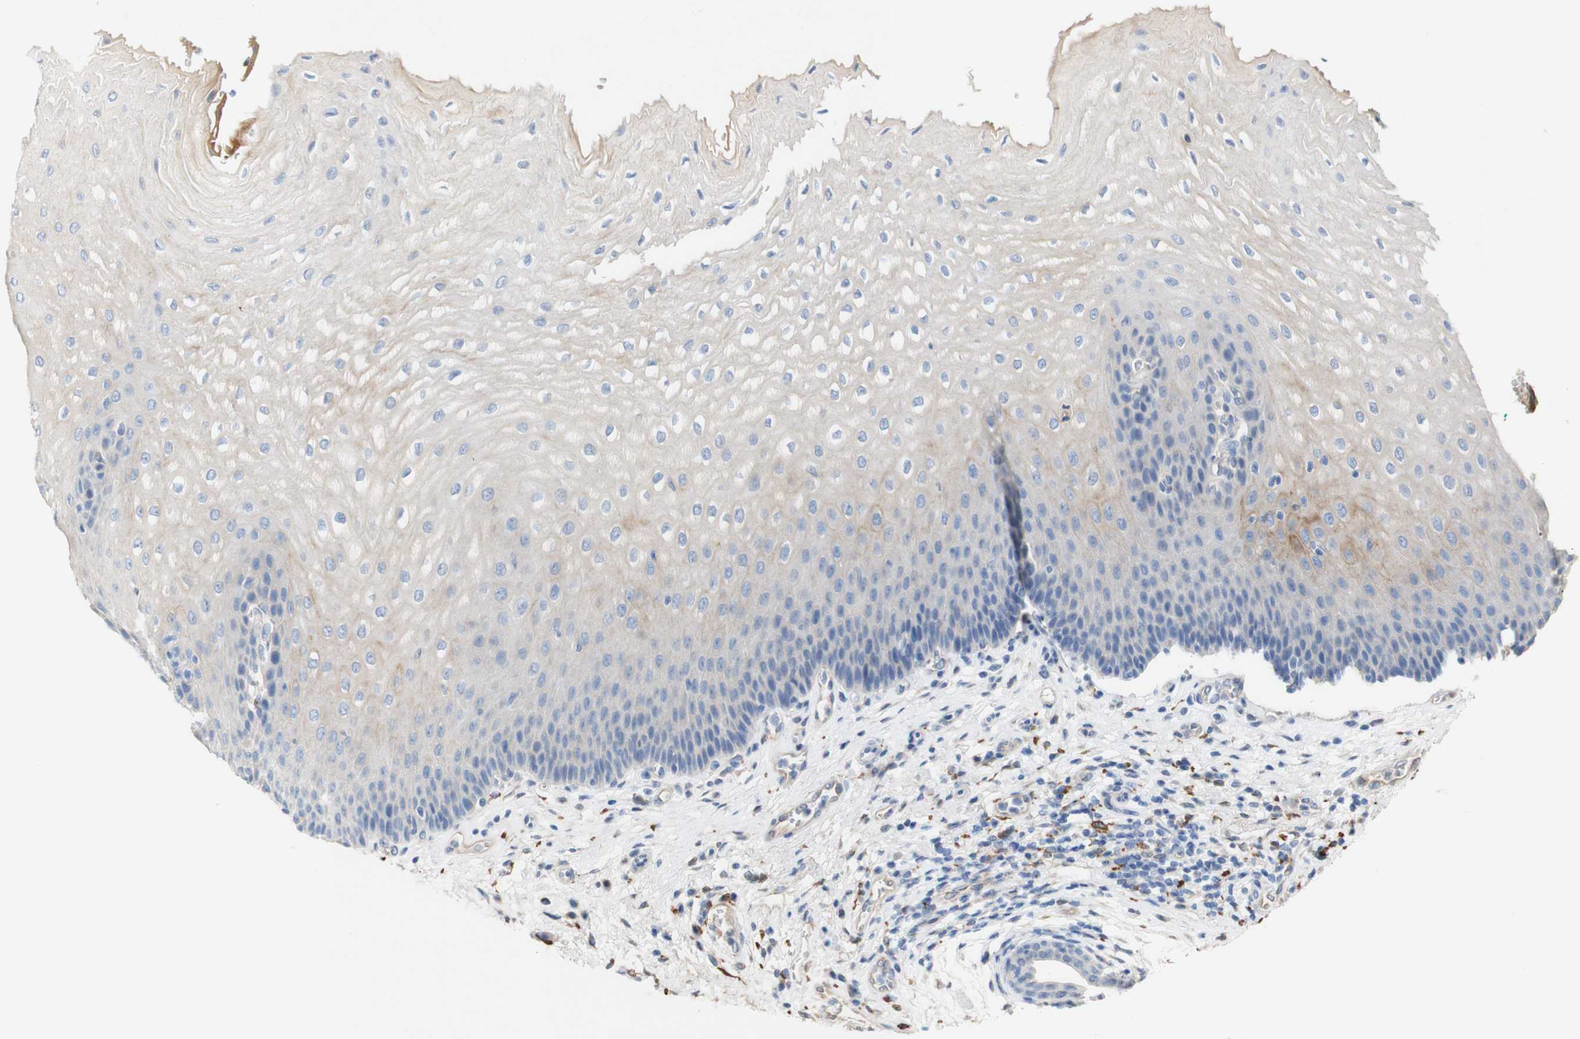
{"staining": {"intensity": "weak", "quantity": "25%-75%", "location": "cytoplasmic/membranous"}, "tissue": "esophagus", "cell_type": "Squamous epithelial cells", "image_type": "normal", "snomed": [{"axis": "morphology", "description": "Normal tissue, NOS"}, {"axis": "topography", "description": "Esophagus"}], "caption": "Benign esophagus displays weak cytoplasmic/membranous staining in about 25%-75% of squamous epithelial cells, visualized by immunohistochemistry.", "gene": "FCGRT", "patient": {"sex": "male", "age": 54}}